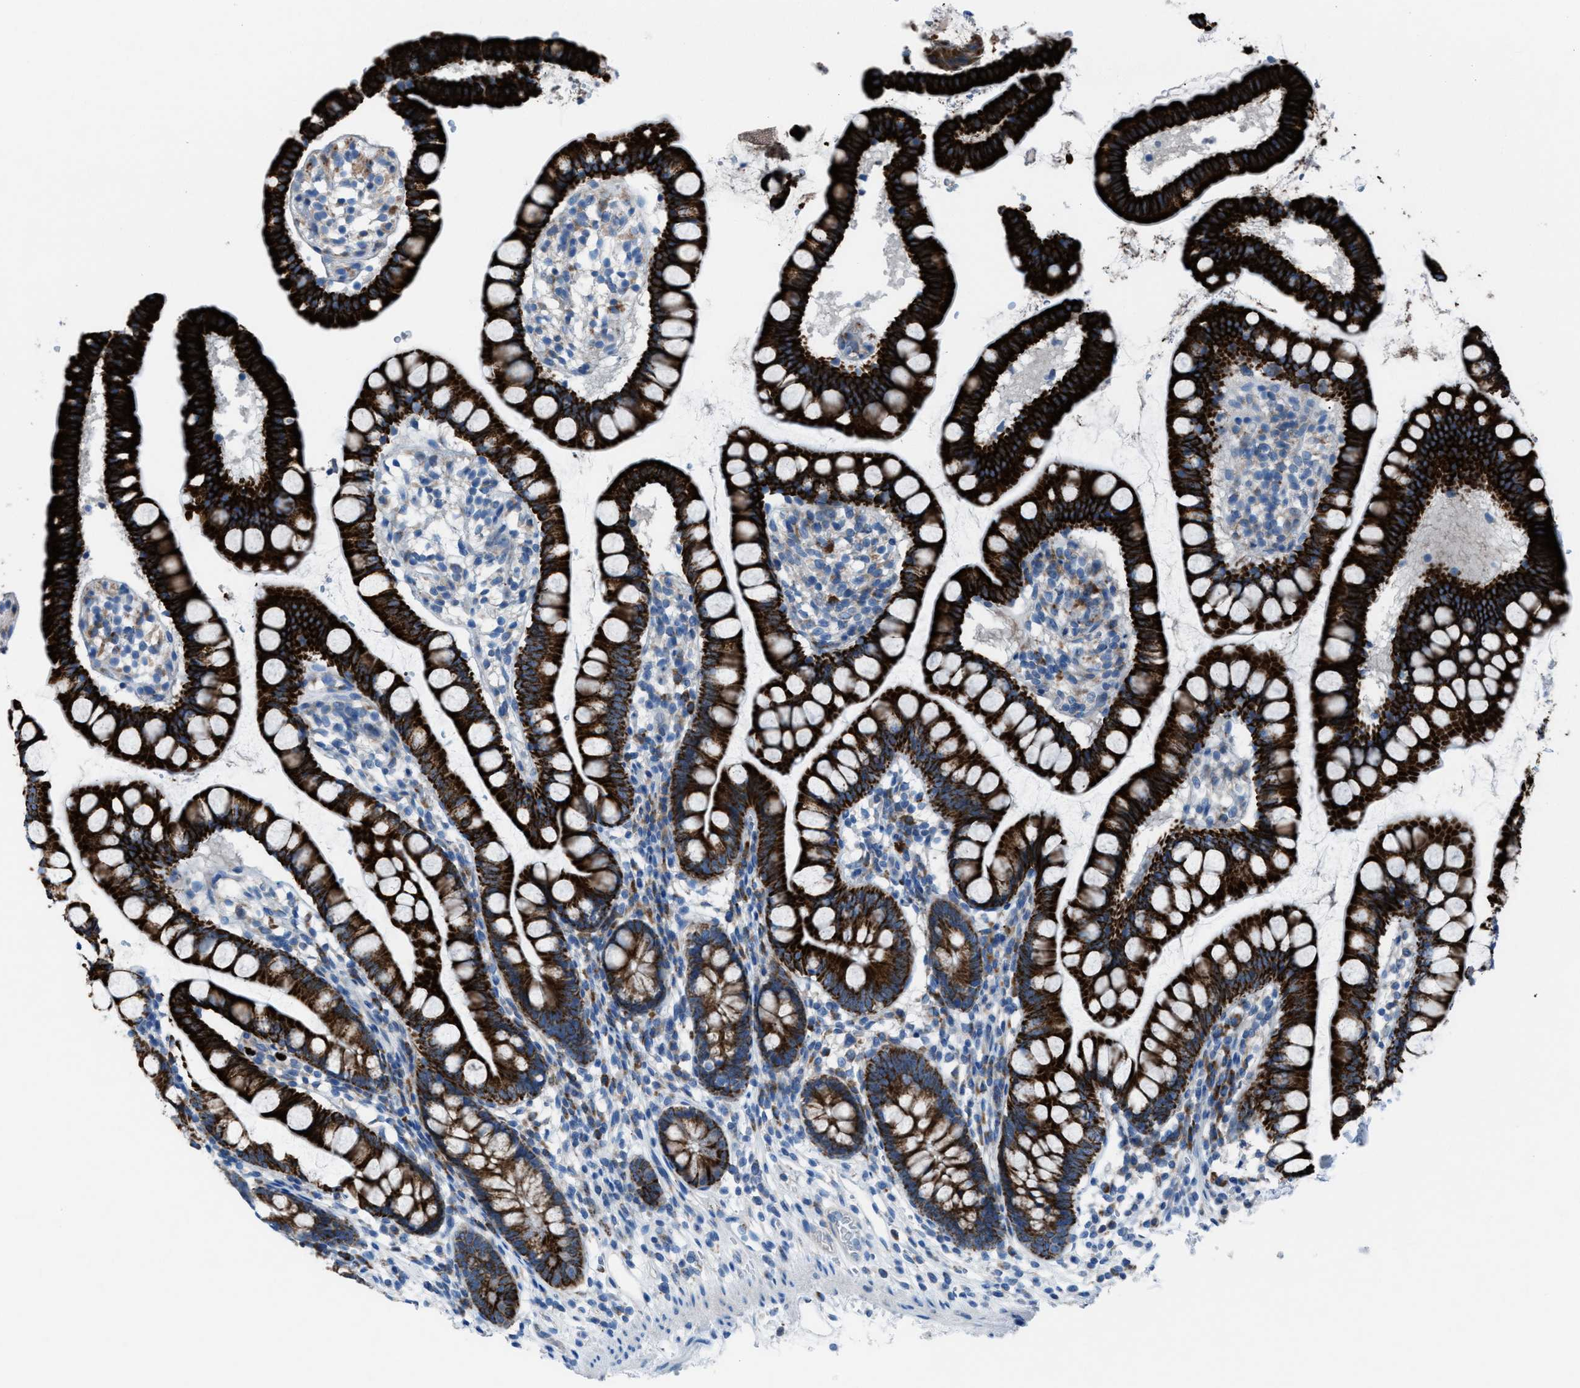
{"staining": {"intensity": "strong", "quantity": ">75%", "location": "cytoplasmic/membranous"}, "tissue": "small intestine", "cell_type": "Glandular cells", "image_type": "normal", "snomed": [{"axis": "morphology", "description": "Normal tissue, NOS"}, {"axis": "topography", "description": "Small intestine"}], "caption": "Brown immunohistochemical staining in benign human small intestine reveals strong cytoplasmic/membranous expression in approximately >75% of glandular cells.", "gene": "CD1B", "patient": {"sex": "female", "age": 84}}